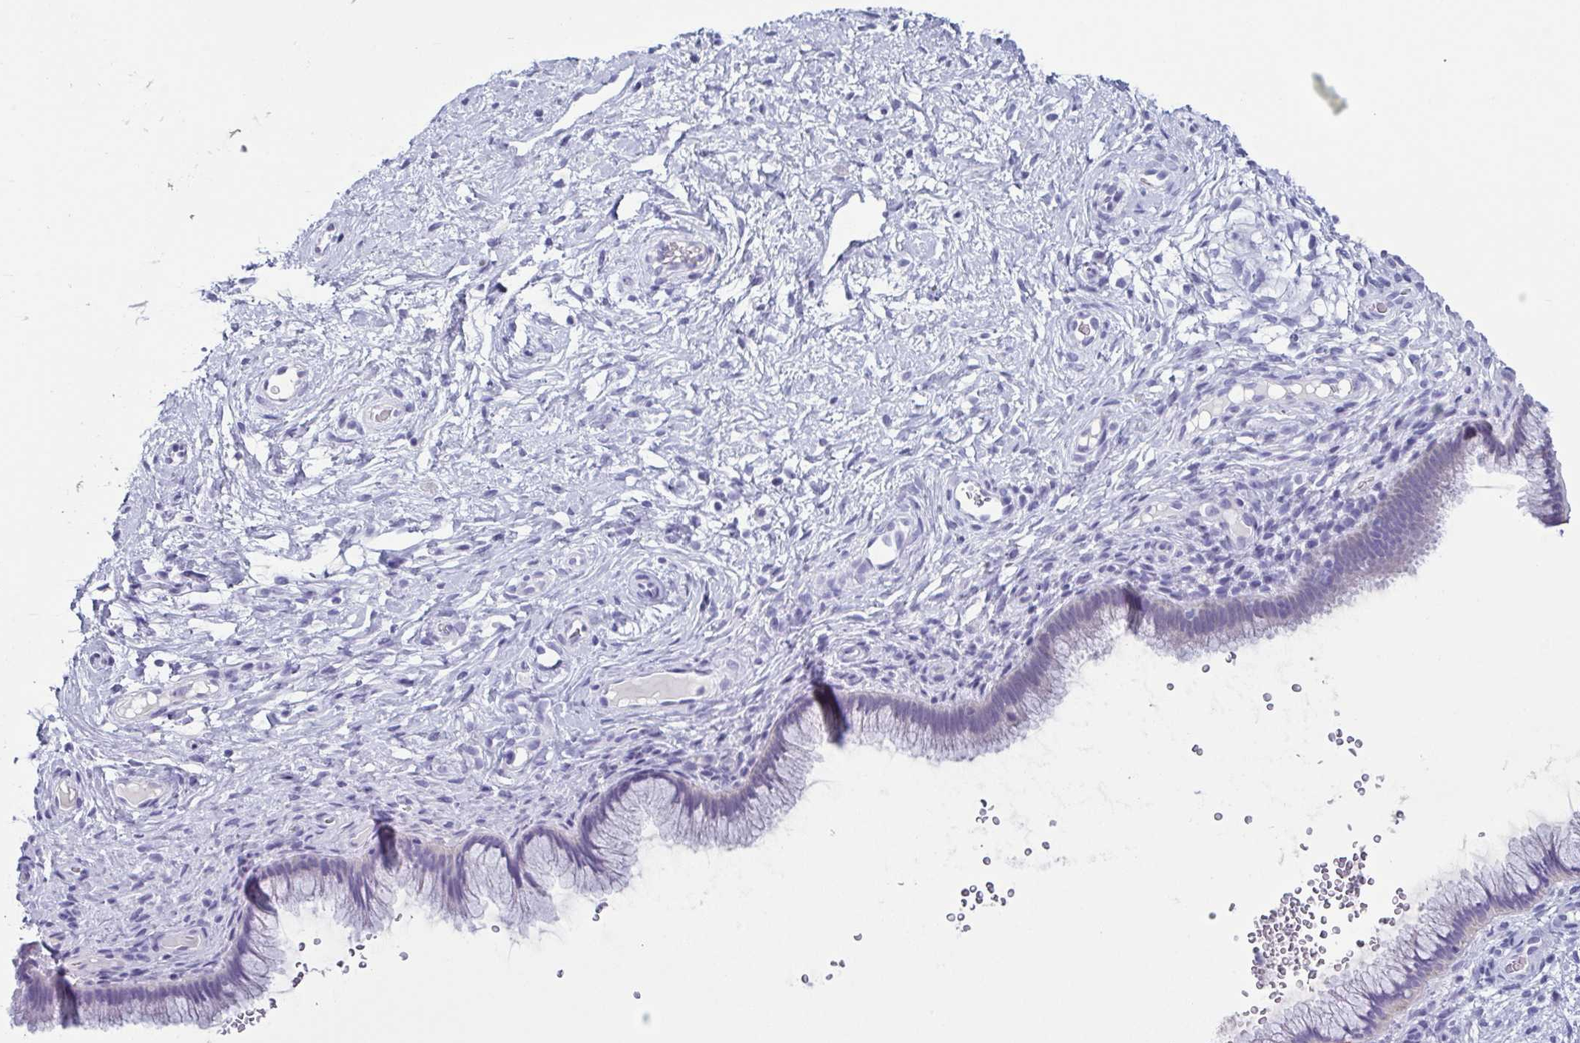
{"staining": {"intensity": "negative", "quantity": "none", "location": "none"}, "tissue": "cervix", "cell_type": "Glandular cells", "image_type": "normal", "snomed": [{"axis": "morphology", "description": "Normal tissue, NOS"}, {"axis": "topography", "description": "Cervix"}], "caption": "This is a photomicrograph of immunohistochemistry (IHC) staining of normal cervix, which shows no staining in glandular cells.", "gene": "KRT10", "patient": {"sex": "female", "age": 34}}